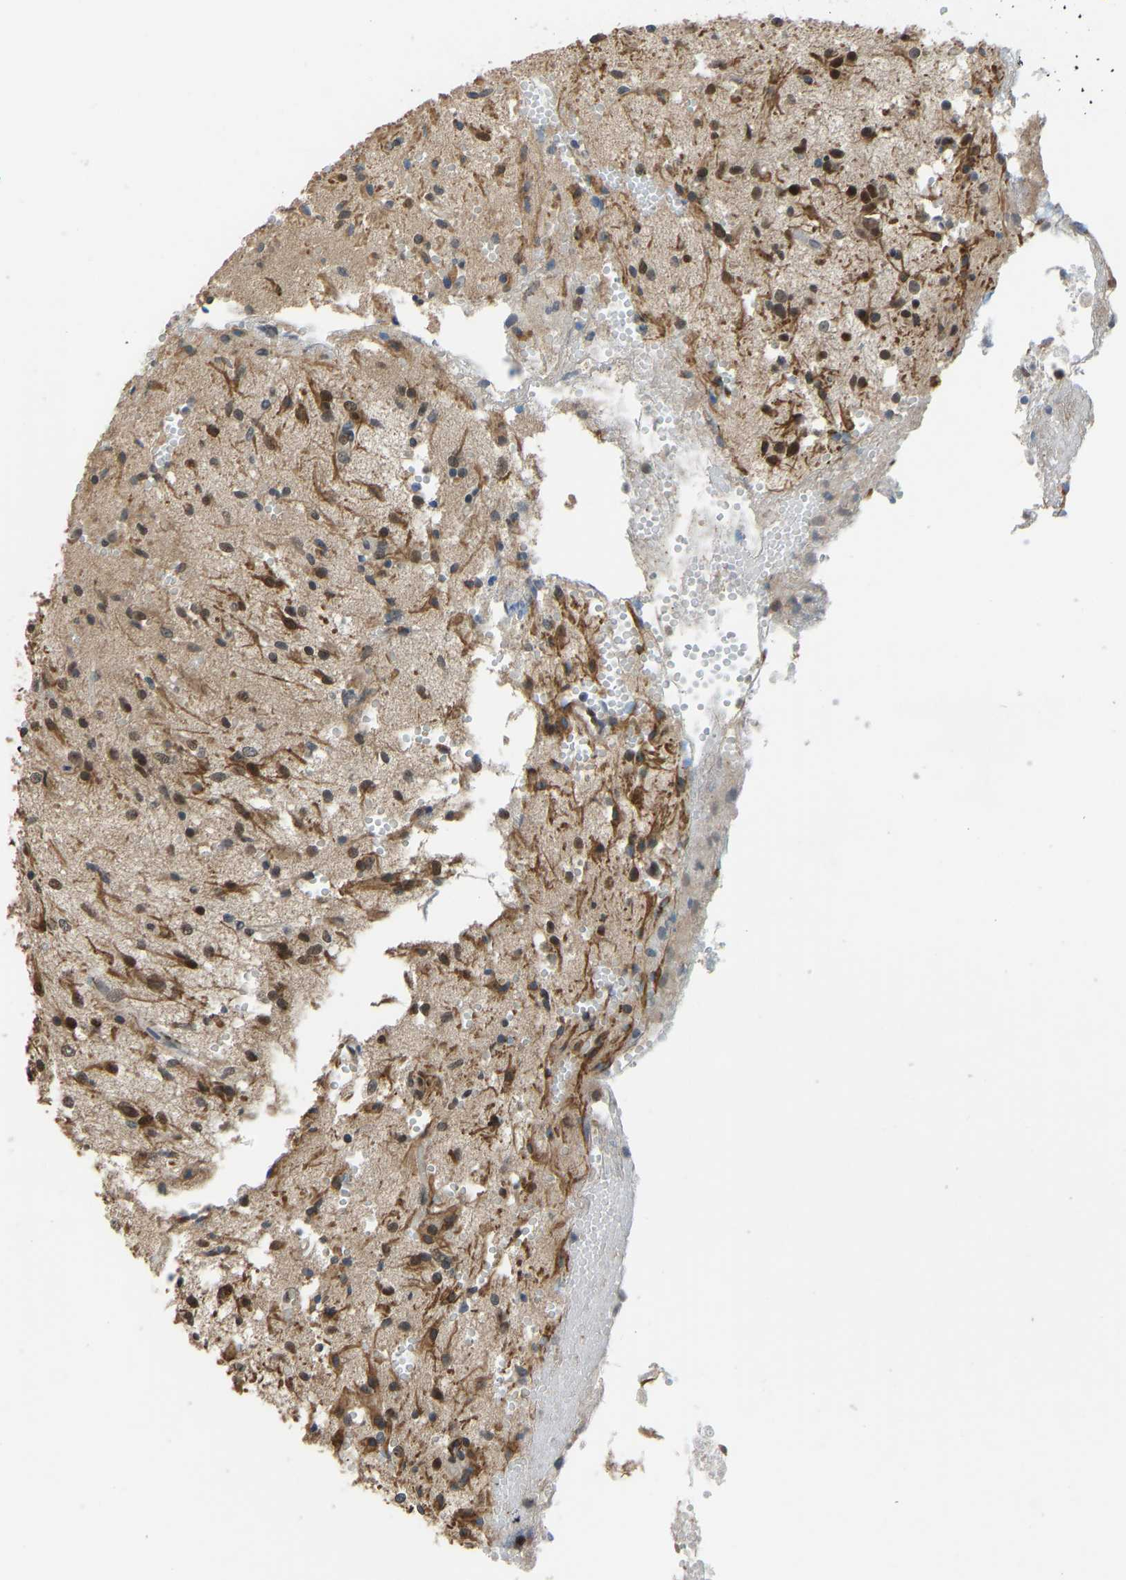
{"staining": {"intensity": "strong", "quantity": "25%-75%", "location": "cytoplasmic/membranous,nuclear"}, "tissue": "glioma", "cell_type": "Tumor cells", "image_type": "cancer", "snomed": [{"axis": "morphology", "description": "Glioma, malignant, High grade"}, {"axis": "topography", "description": "Brain"}], "caption": "Immunohistochemistry (DAB) staining of malignant high-grade glioma shows strong cytoplasmic/membranous and nuclear protein staining in approximately 25%-75% of tumor cells.", "gene": "KPNA6", "patient": {"sex": "female", "age": 59}}